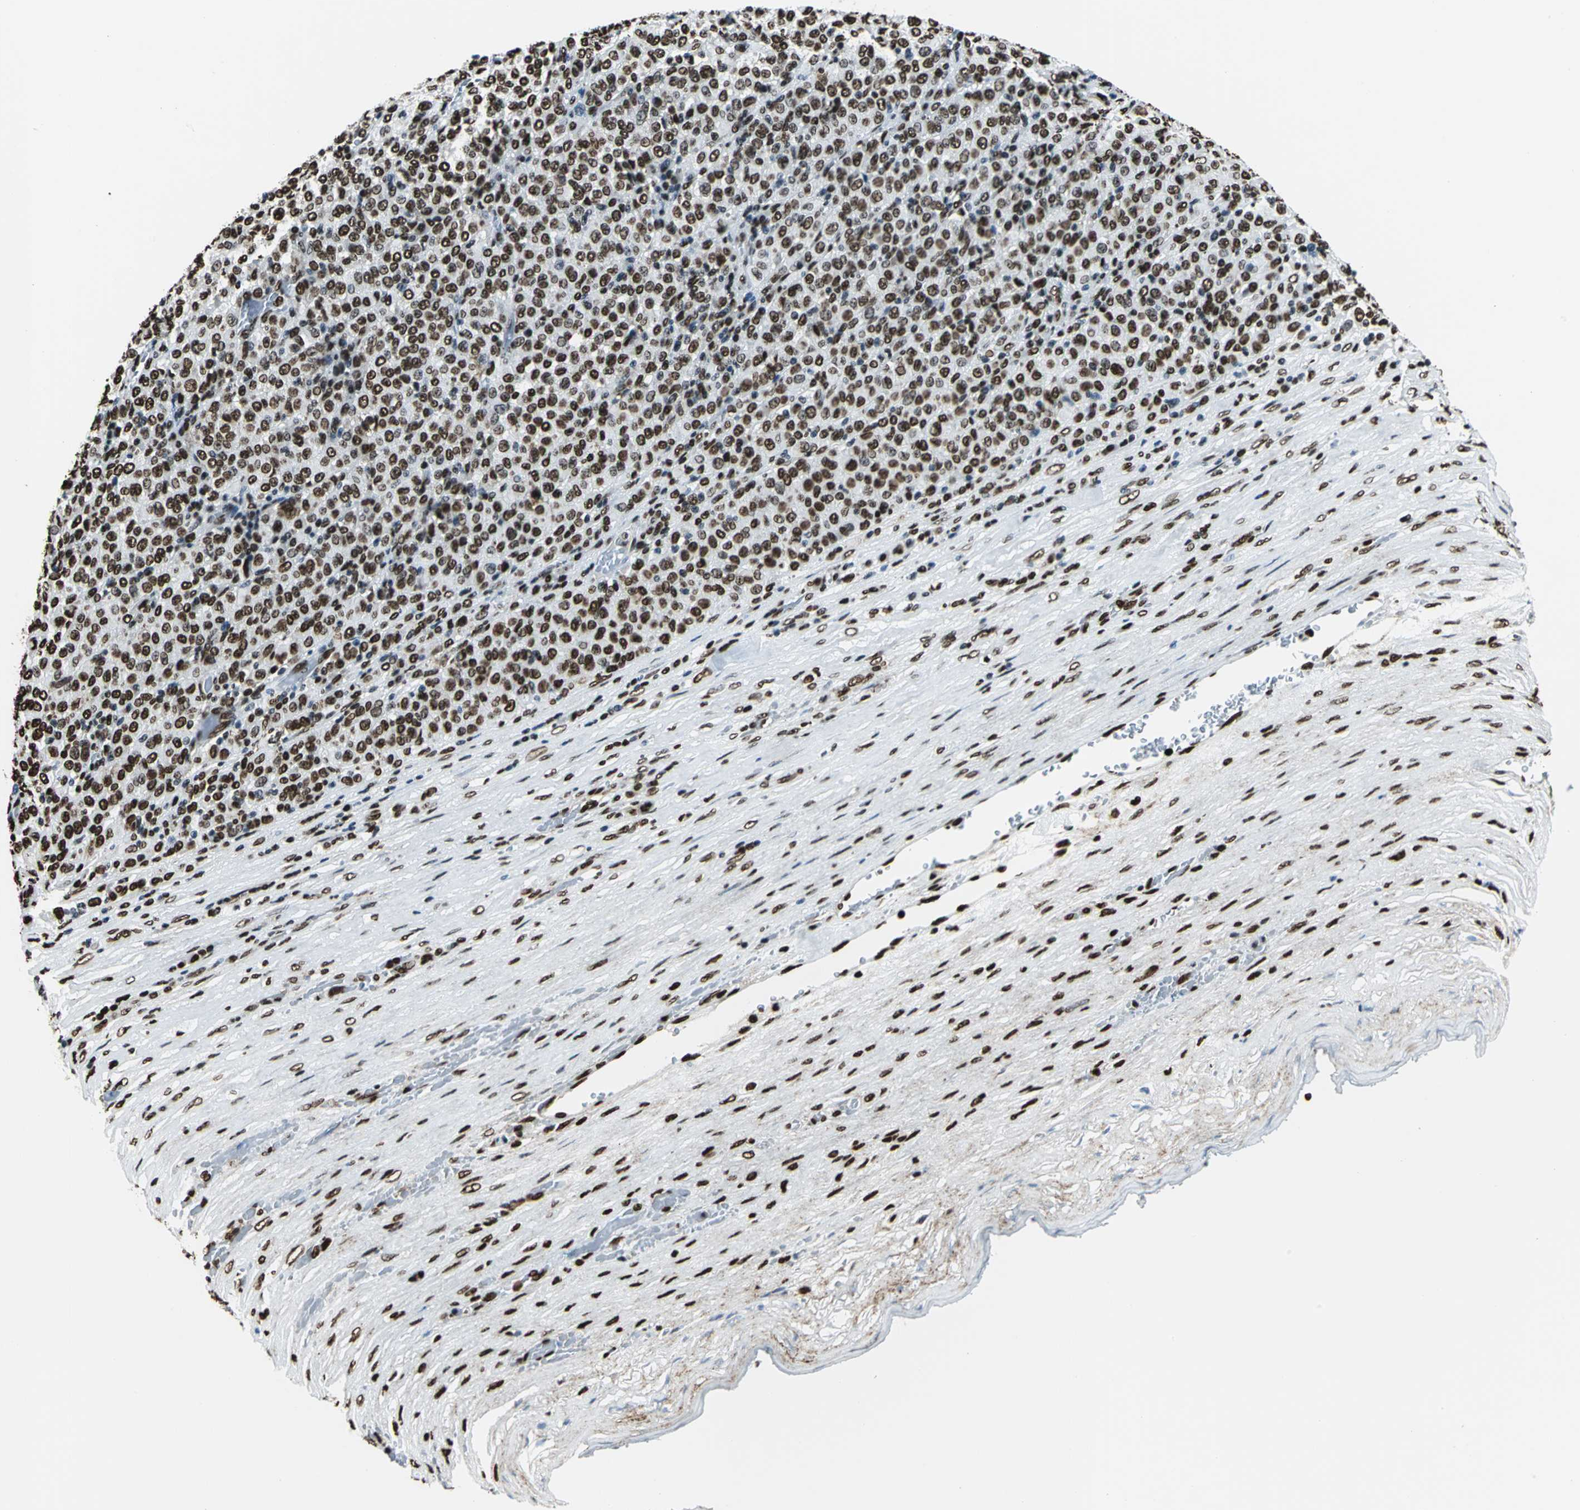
{"staining": {"intensity": "moderate", "quantity": ">75%", "location": "nuclear"}, "tissue": "melanoma", "cell_type": "Tumor cells", "image_type": "cancer", "snomed": [{"axis": "morphology", "description": "Malignant melanoma, Metastatic site"}, {"axis": "topography", "description": "Pancreas"}], "caption": "Human melanoma stained with a brown dye demonstrates moderate nuclear positive positivity in about >75% of tumor cells.", "gene": "APEX1", "patient": {"sex": "female", "age": 30}}